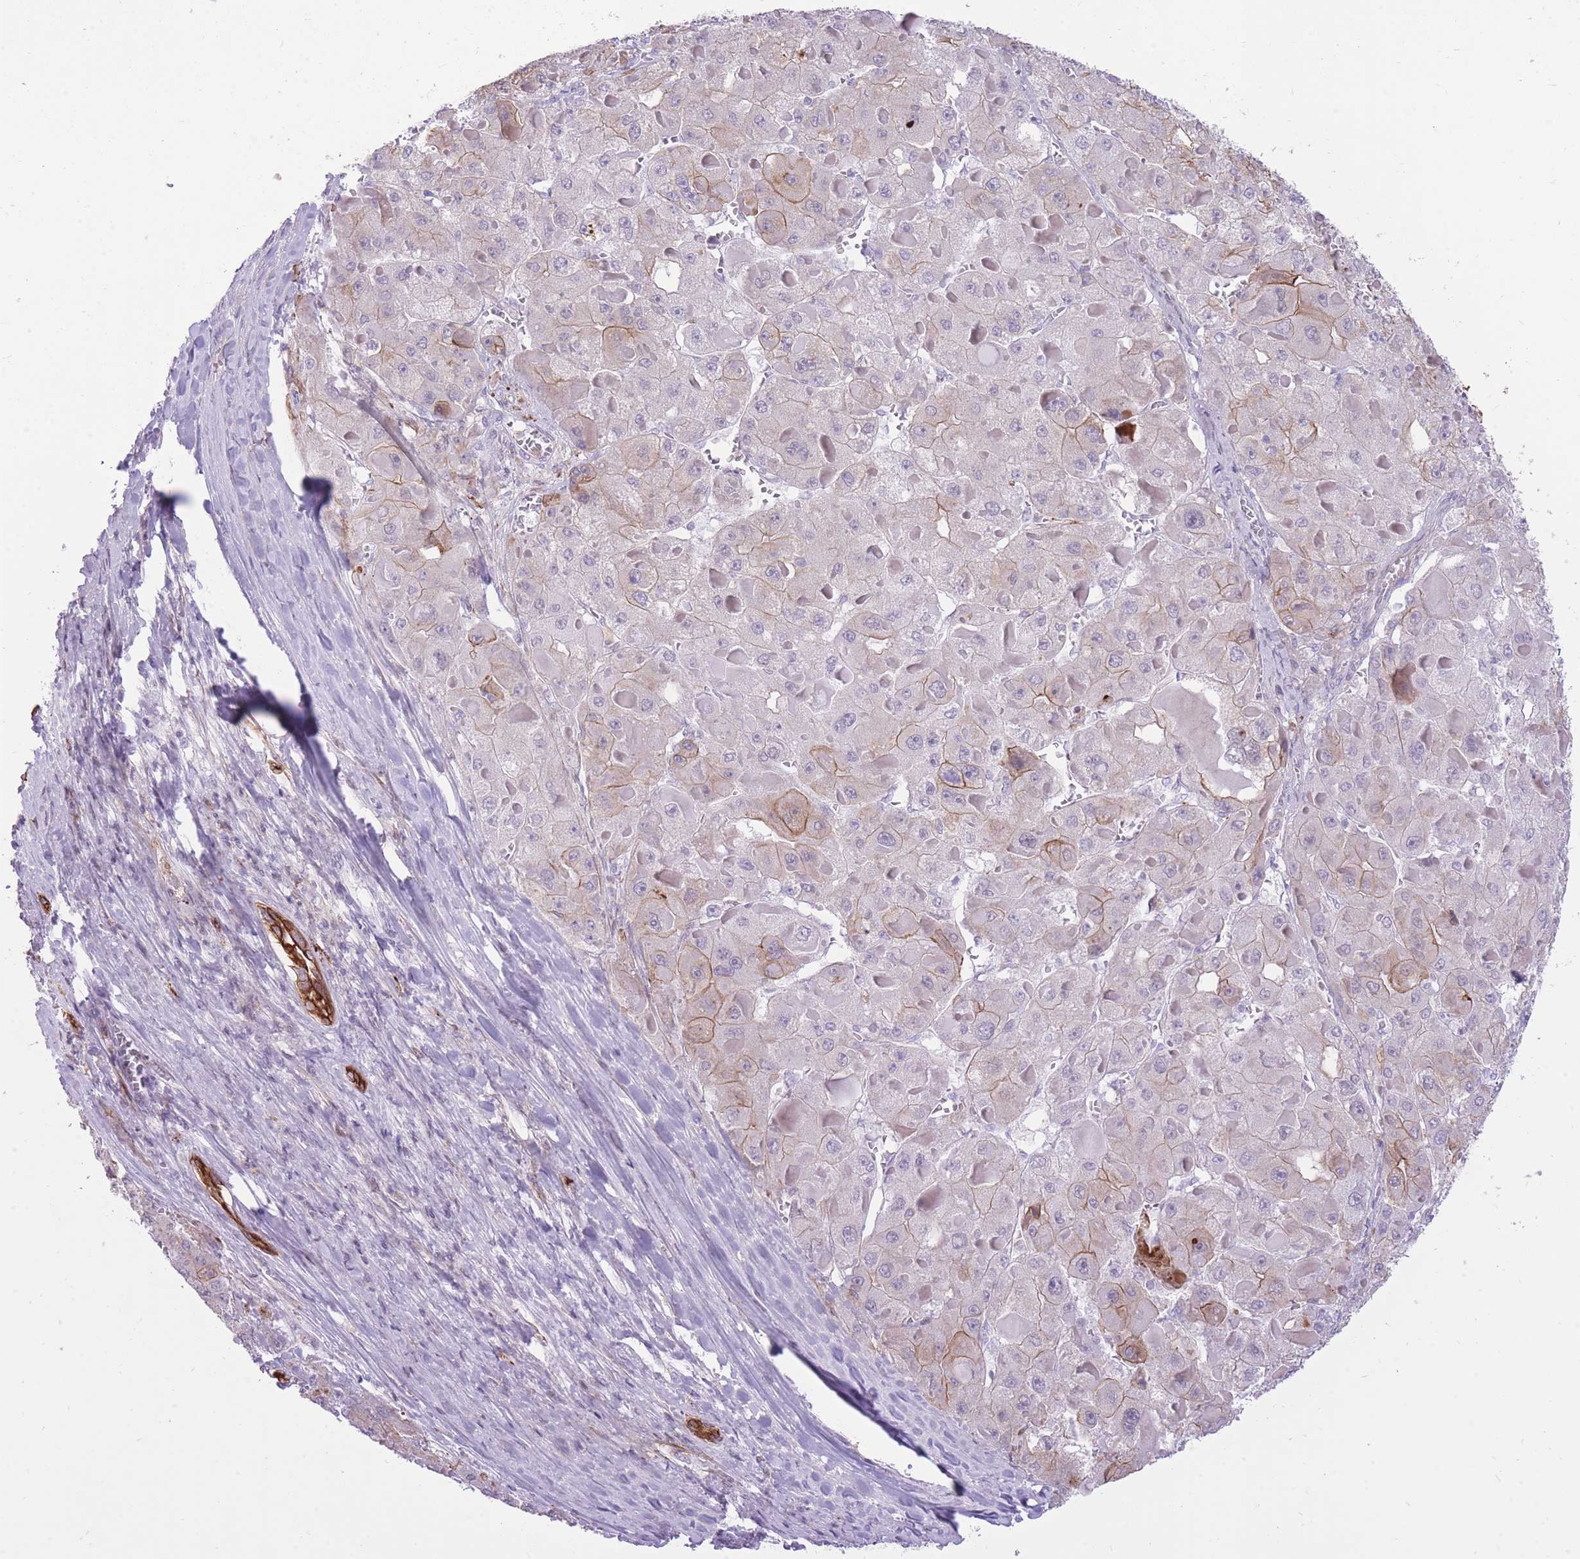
{"staining": {"intensity": "moderate", "quantity": "<25%", "location": "cytoplasmic/membranous"}, "tissue": "liver cancer", "cell_type": "Tumor cells", "image_type": "cancer", "snomed": [{"axis": "morphology", "description": "Carcinoma, Hepatocellular, NOS"}, {"axis": "topography", "description": "Liver"}], "caption": "This is a photomicrograph of IHC staining of hepatocellular carcinoma (liver), which shows moderate staining in the cytoplasmic/membranous of tumor cells.", "gene": "MEIS3", "patient": {"sex": "female", "age": 73}}